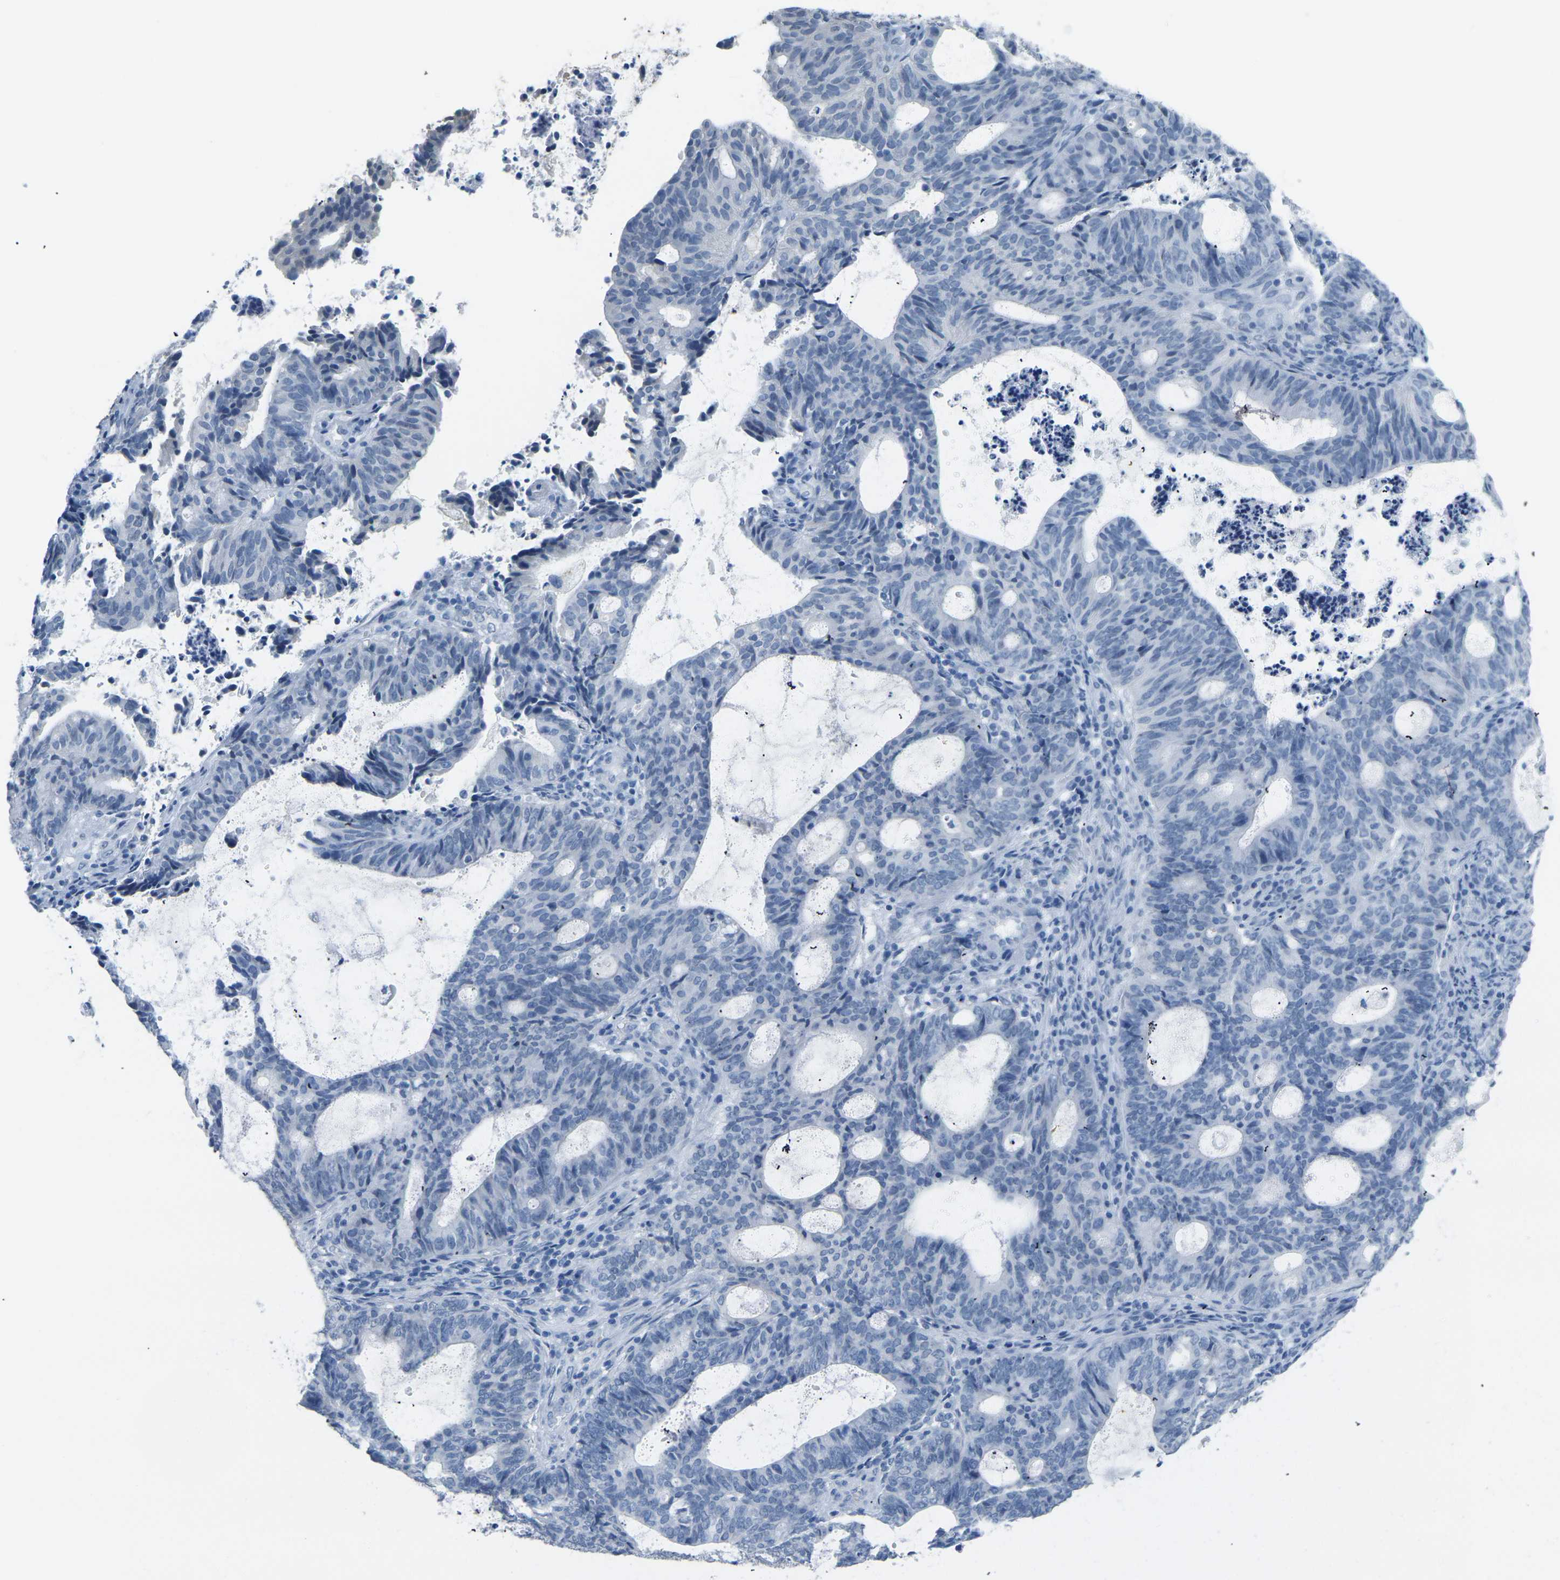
{"staining": {"intensity": "negative", "quantity": "none", "location": "none"}, "tissue": "endometrial cancer", "cell_type": "Tumor cells", "image_type": "cancer", "snomed": [{"axis": "morphology", "description": "Adenocarcinoma, NOS"}, {"axis": "topography", "description": "Uterus"}], "caption": "This is an immunohistochemistry (IHC) photomicrograph of human endometrial cancer. There is no staining in tumor cells.", "gene": "CTAG1A", "patient": {"sex": "female", "age": 83}}